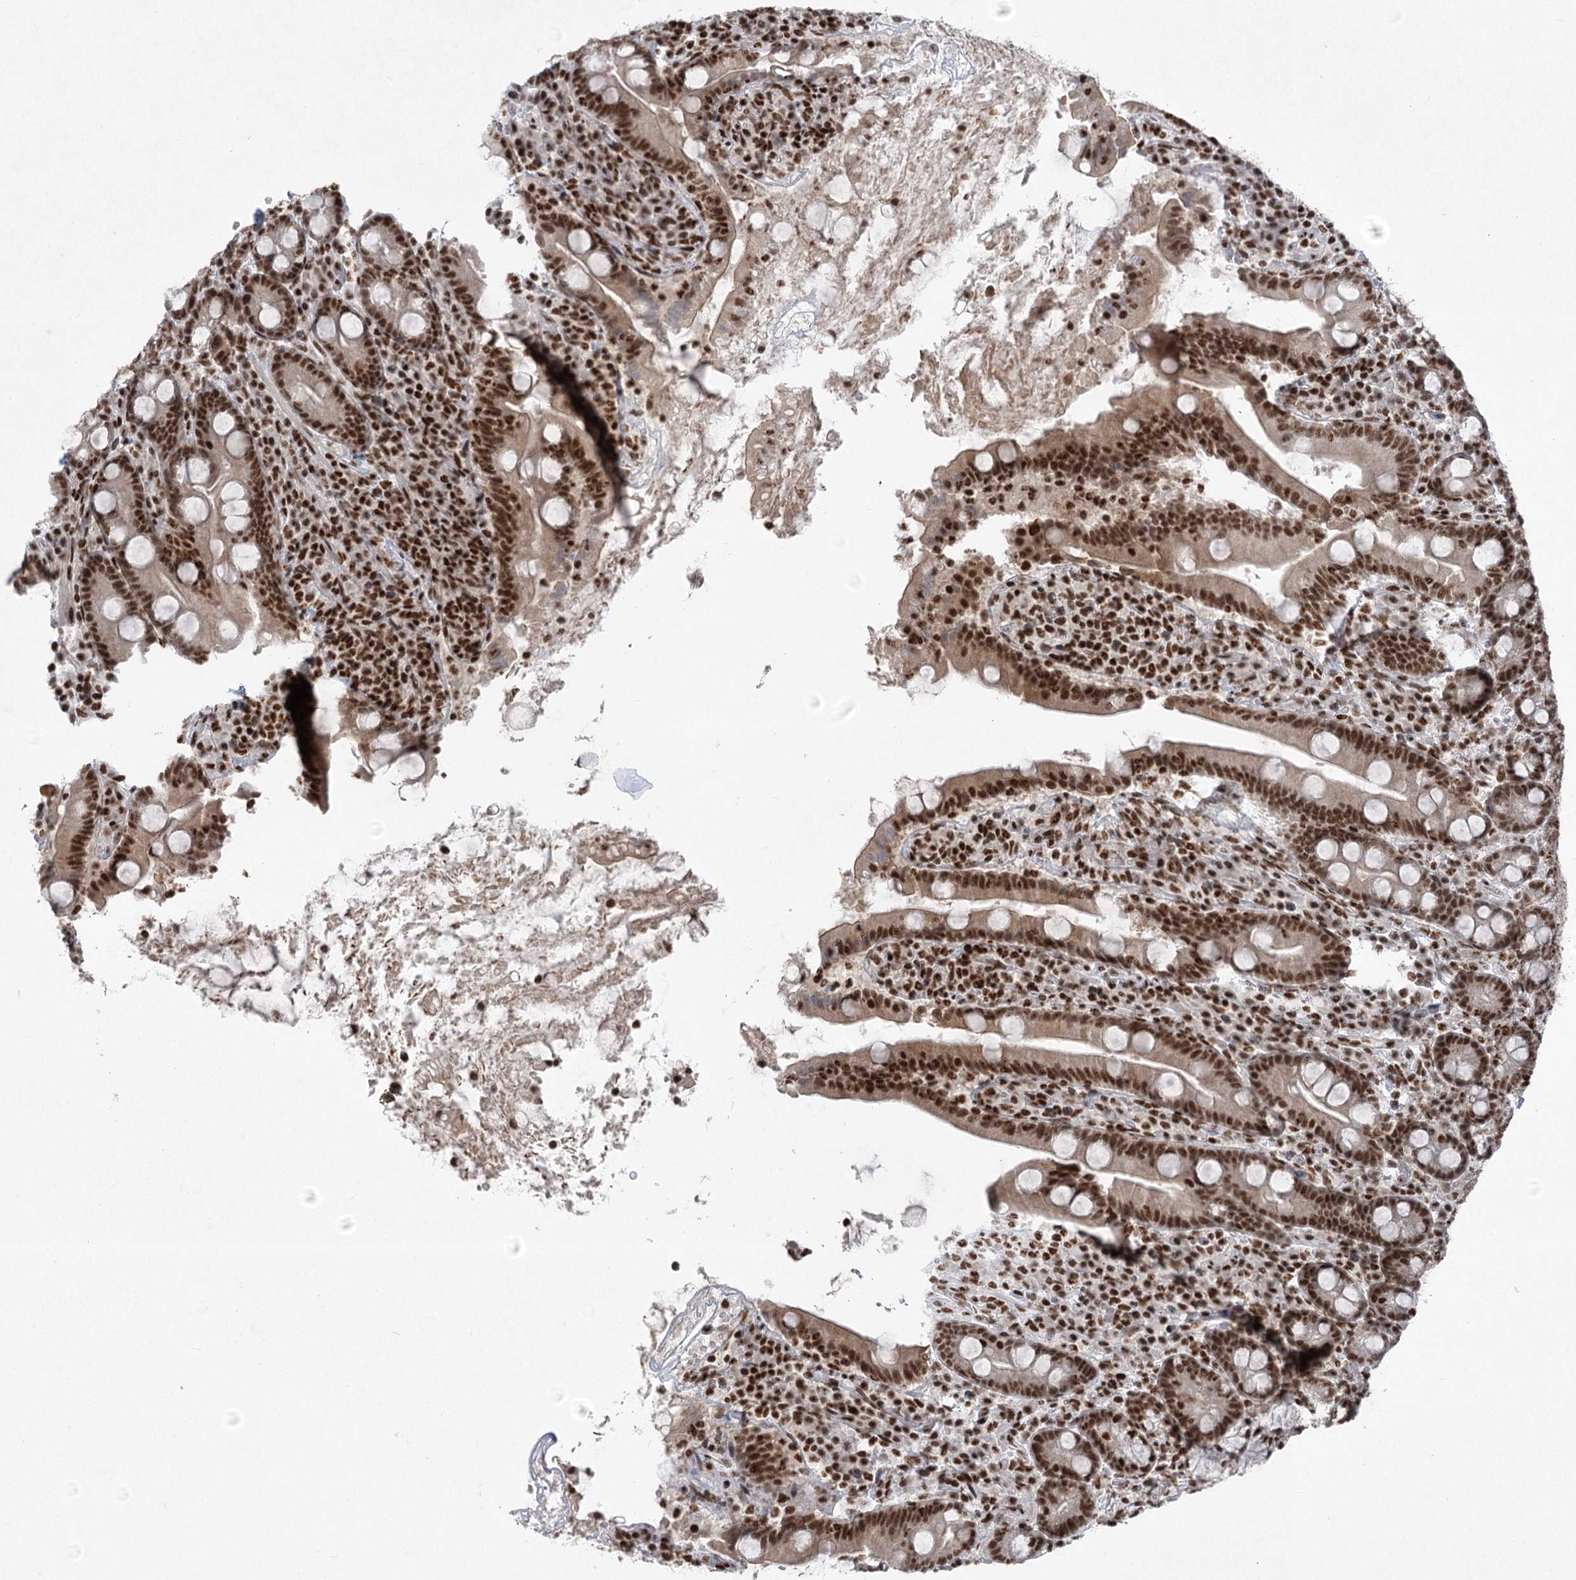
{"staining": {"intensity": "strong", "quantity": ">75%", "location": "cytoplasmic/membranous,nuclear"}, "tissue": "duodenum", "cell_type": "Glandular cells", "image_type": "normal", "snomed": [{"axis": "morphology", "description": "Normal tissue, NOS"}, {"axis": "topography", "description": "Duodenum"}], "caption": "A brown stain highlights strong cytoplasmic/membranous,nuclear expression of a protein in glandular cells of normal human duodenum. The protein is stained brown, and the nuclei are stained in blue (DAB IHC with brightfield microscopy, high magnification).", "gene": "CGGBP1", "patient": {"sex": "male", "age": 35}}